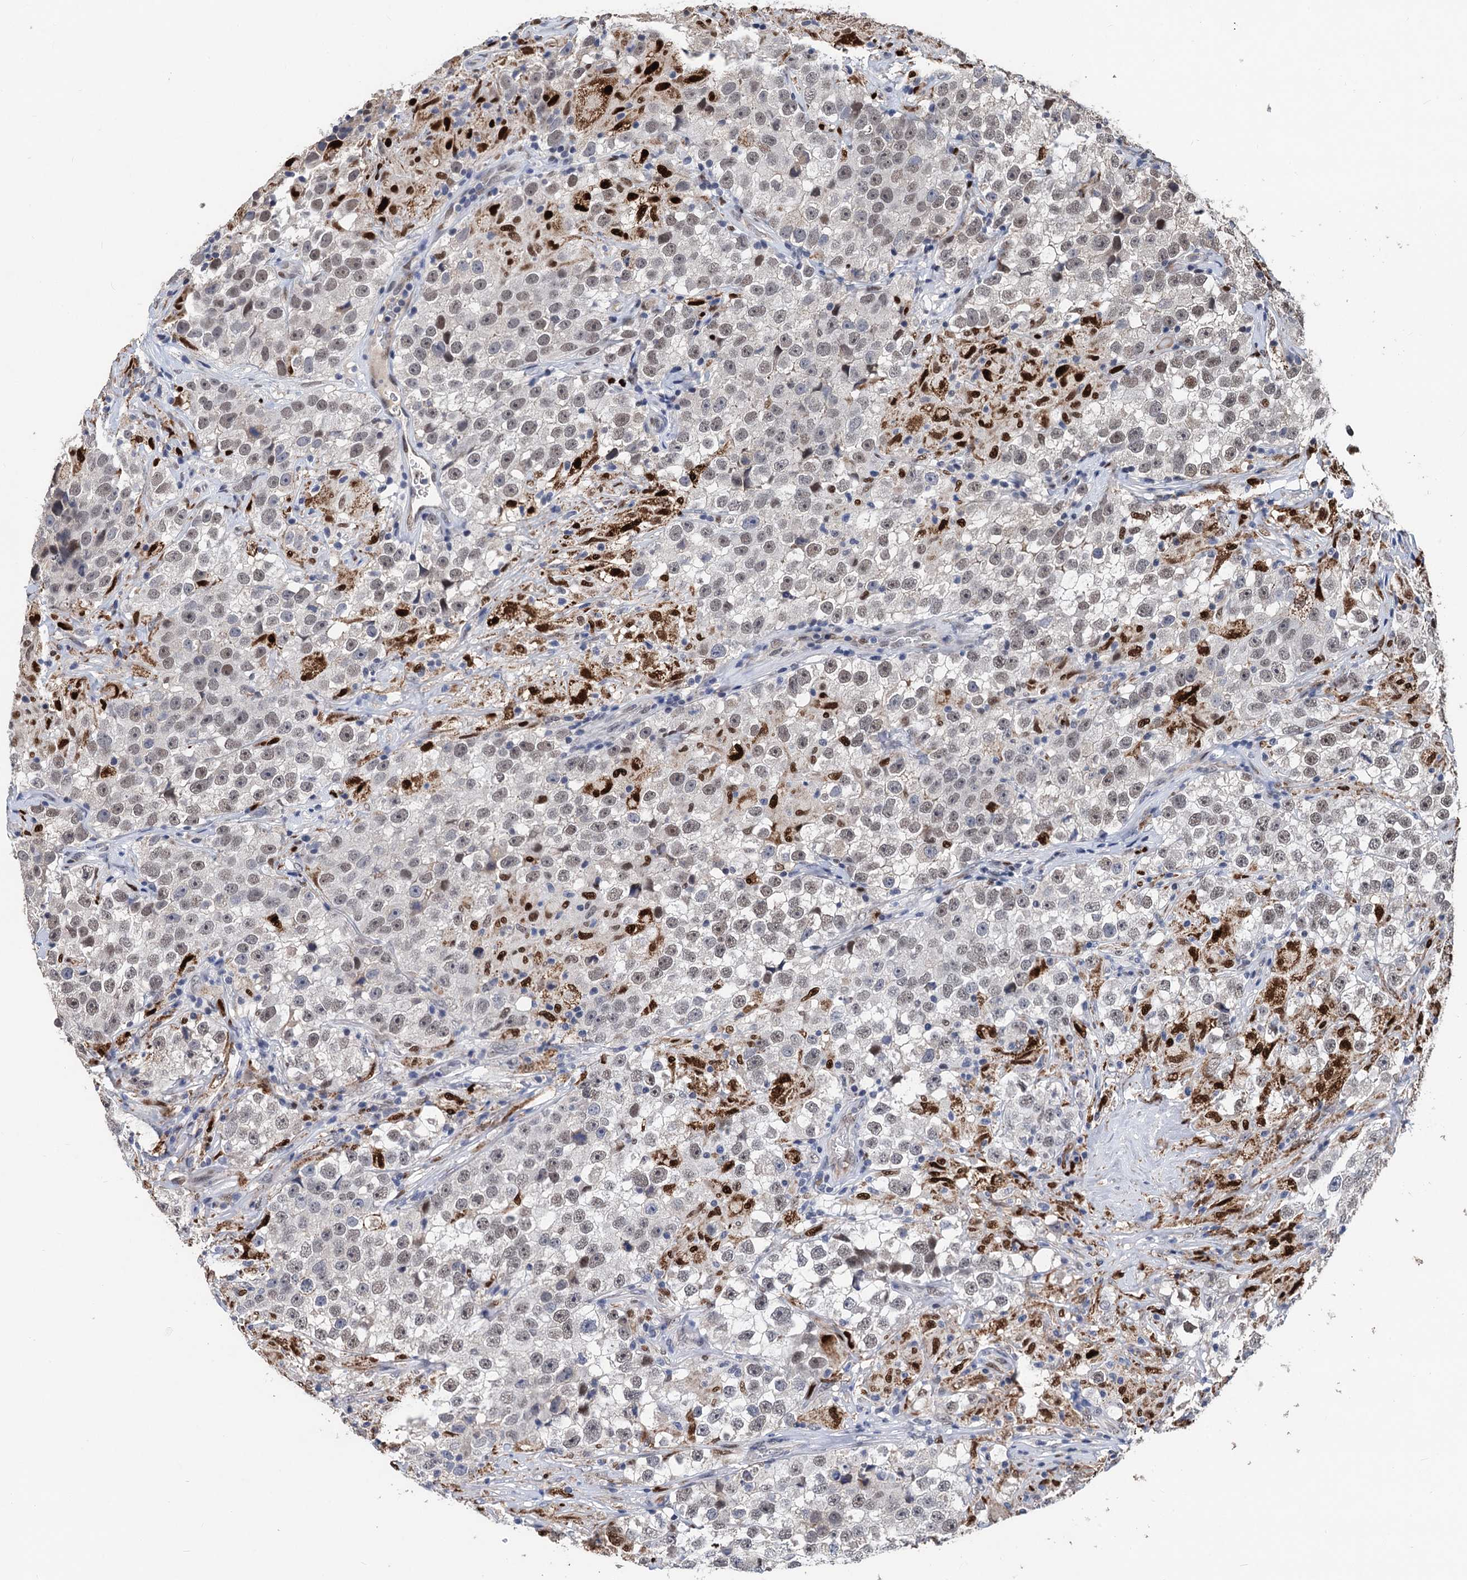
{"staining": {"intensity": "weak", "quantity": ">75%", "location": "nuclear"}, "tissue": "testis cancer", "cell_type": "Tumor cells", "image_type": "cancer", "snomed": [{"axis": "morphology", "description": "Seminoma, NOS"}, {"axis": "topography", "description": "Testis"}], "caption": "IHC of human testis cancer (seminoma) reveals low levels of weak nuclear expression in about >75% of tumor cells. The staining was performed using DAB (3,3'-diaminobenzidine) to visualize the protein expression in brown, while the nuclei were stained in blue with hematoxylin (Magnification: 20x).", "gene": "TSEN34", "patient": {"sex": "male", "age": 46}}